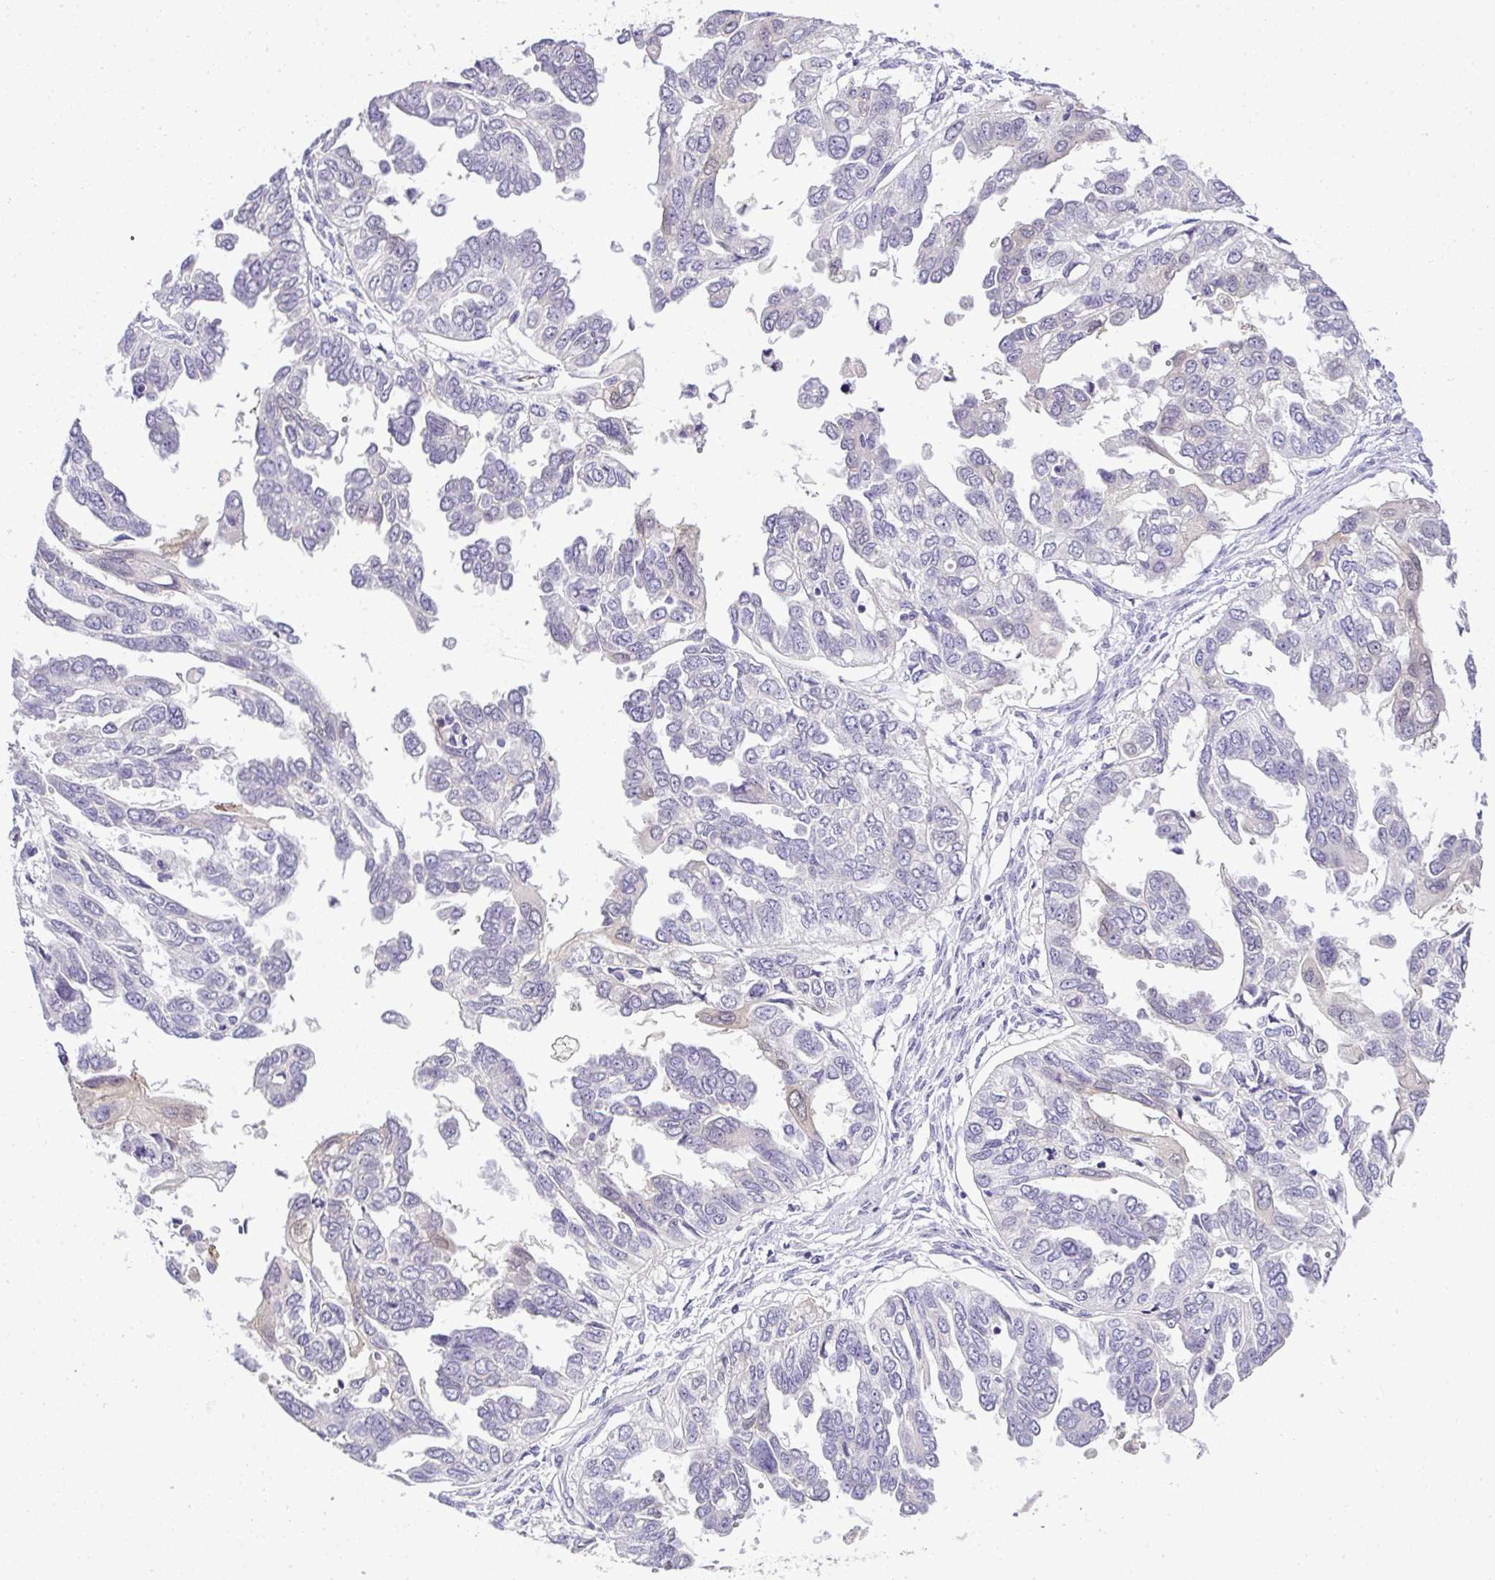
{"staining": {"intensity": "weak", "quantity": "<25%", "location": "nuclear"}, "tissue": "ovarian cancer", "cell_type": "Tumor cells", "image_type": "cancer", "snomed": [{"axis": "morphology", "description": "Cystadenocarcinoma, serous, NOS"}, {"axis": "topography", "description": "Ovary"}], "caption": "The micrograph reveals no staining of tumor cells in ovarian serous cystadenocarcinoma.", "gene": "CMPK1", "patient": {"sex": "female", "age": 53}}